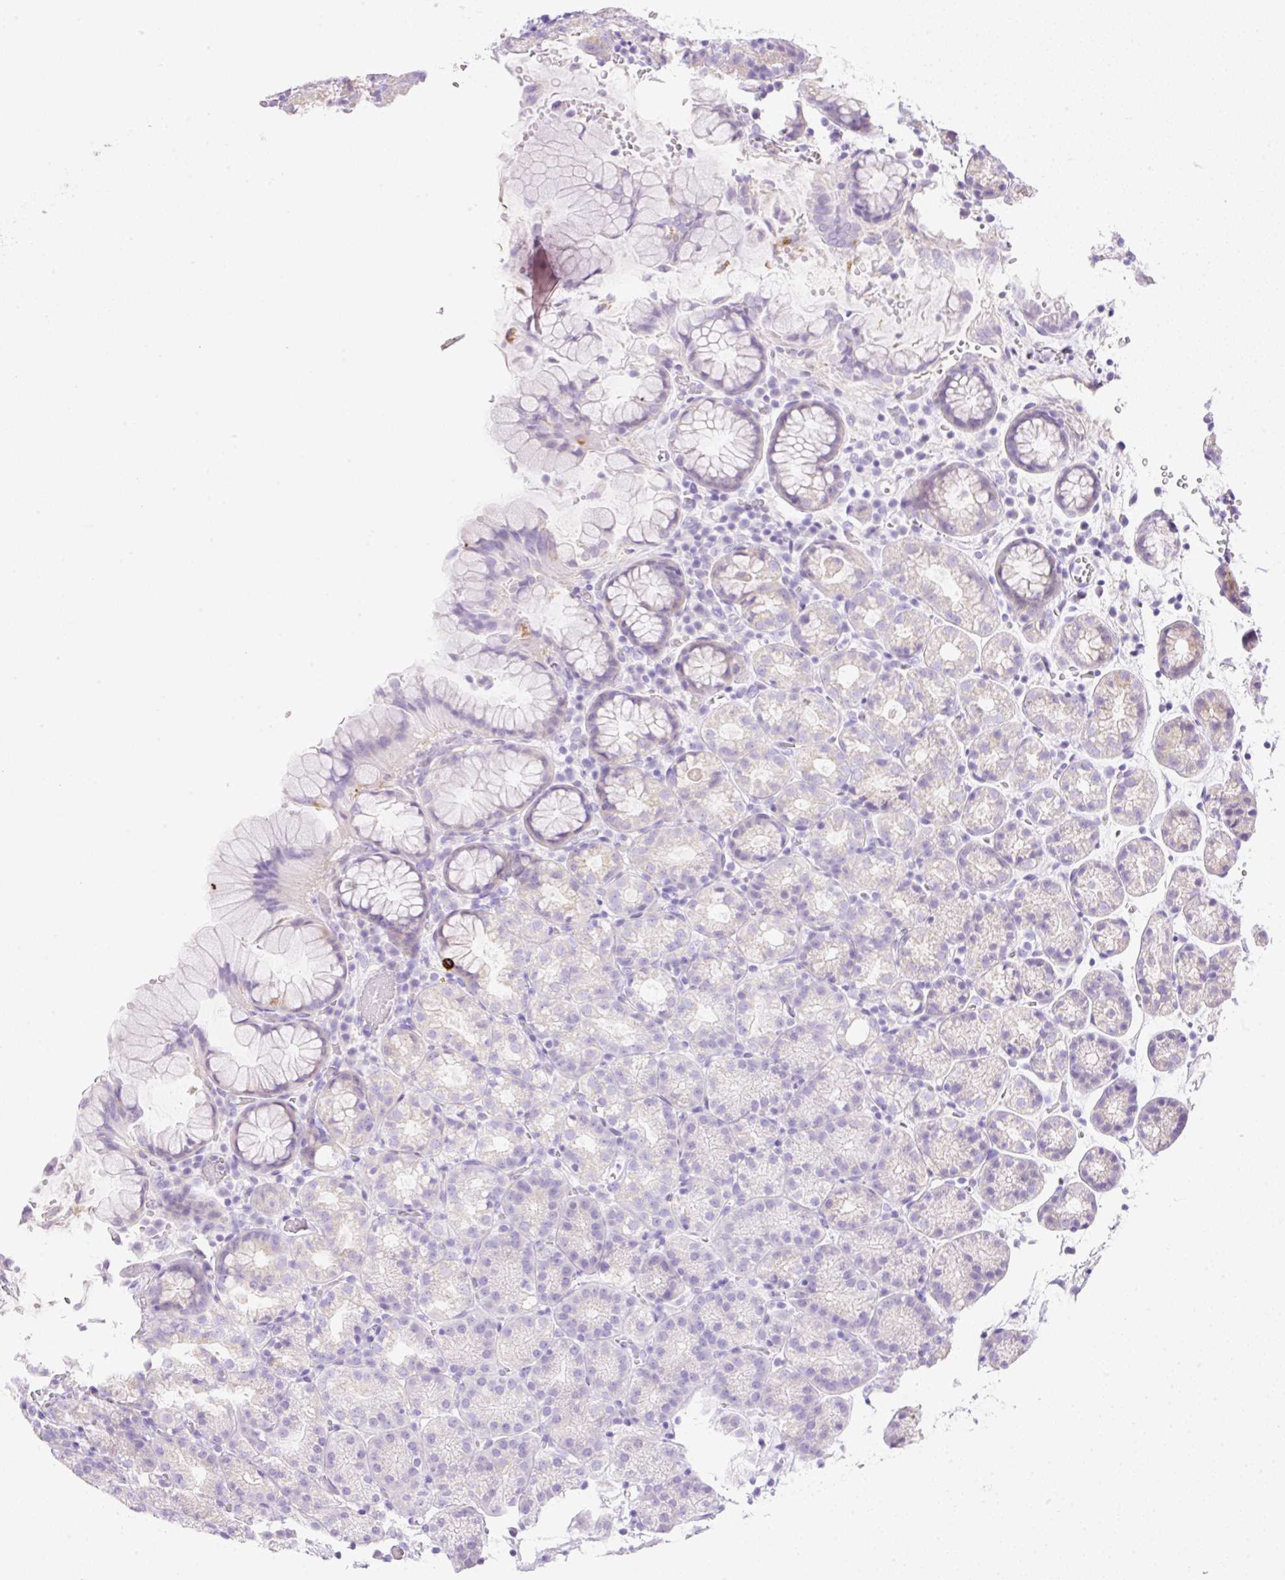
{"staining": {"intensity": "negative", "quantity": "none", "location": "none"}, "tissue": "stomach", "cell_type": "Glandular cells", "image_type": "normal", "snomed": [{"axis": "morphology", "description": "Normal tissue, NOS"}, {"axis": "topography", "description": "Stomach, upper"}], "caption": "IHC histopathology image of benign stomach: human stomach stained with DAB displays no significant protein expression in glandular cells.", "gene": "CDX1", "patient": {"sex": "female", "age": 81}}